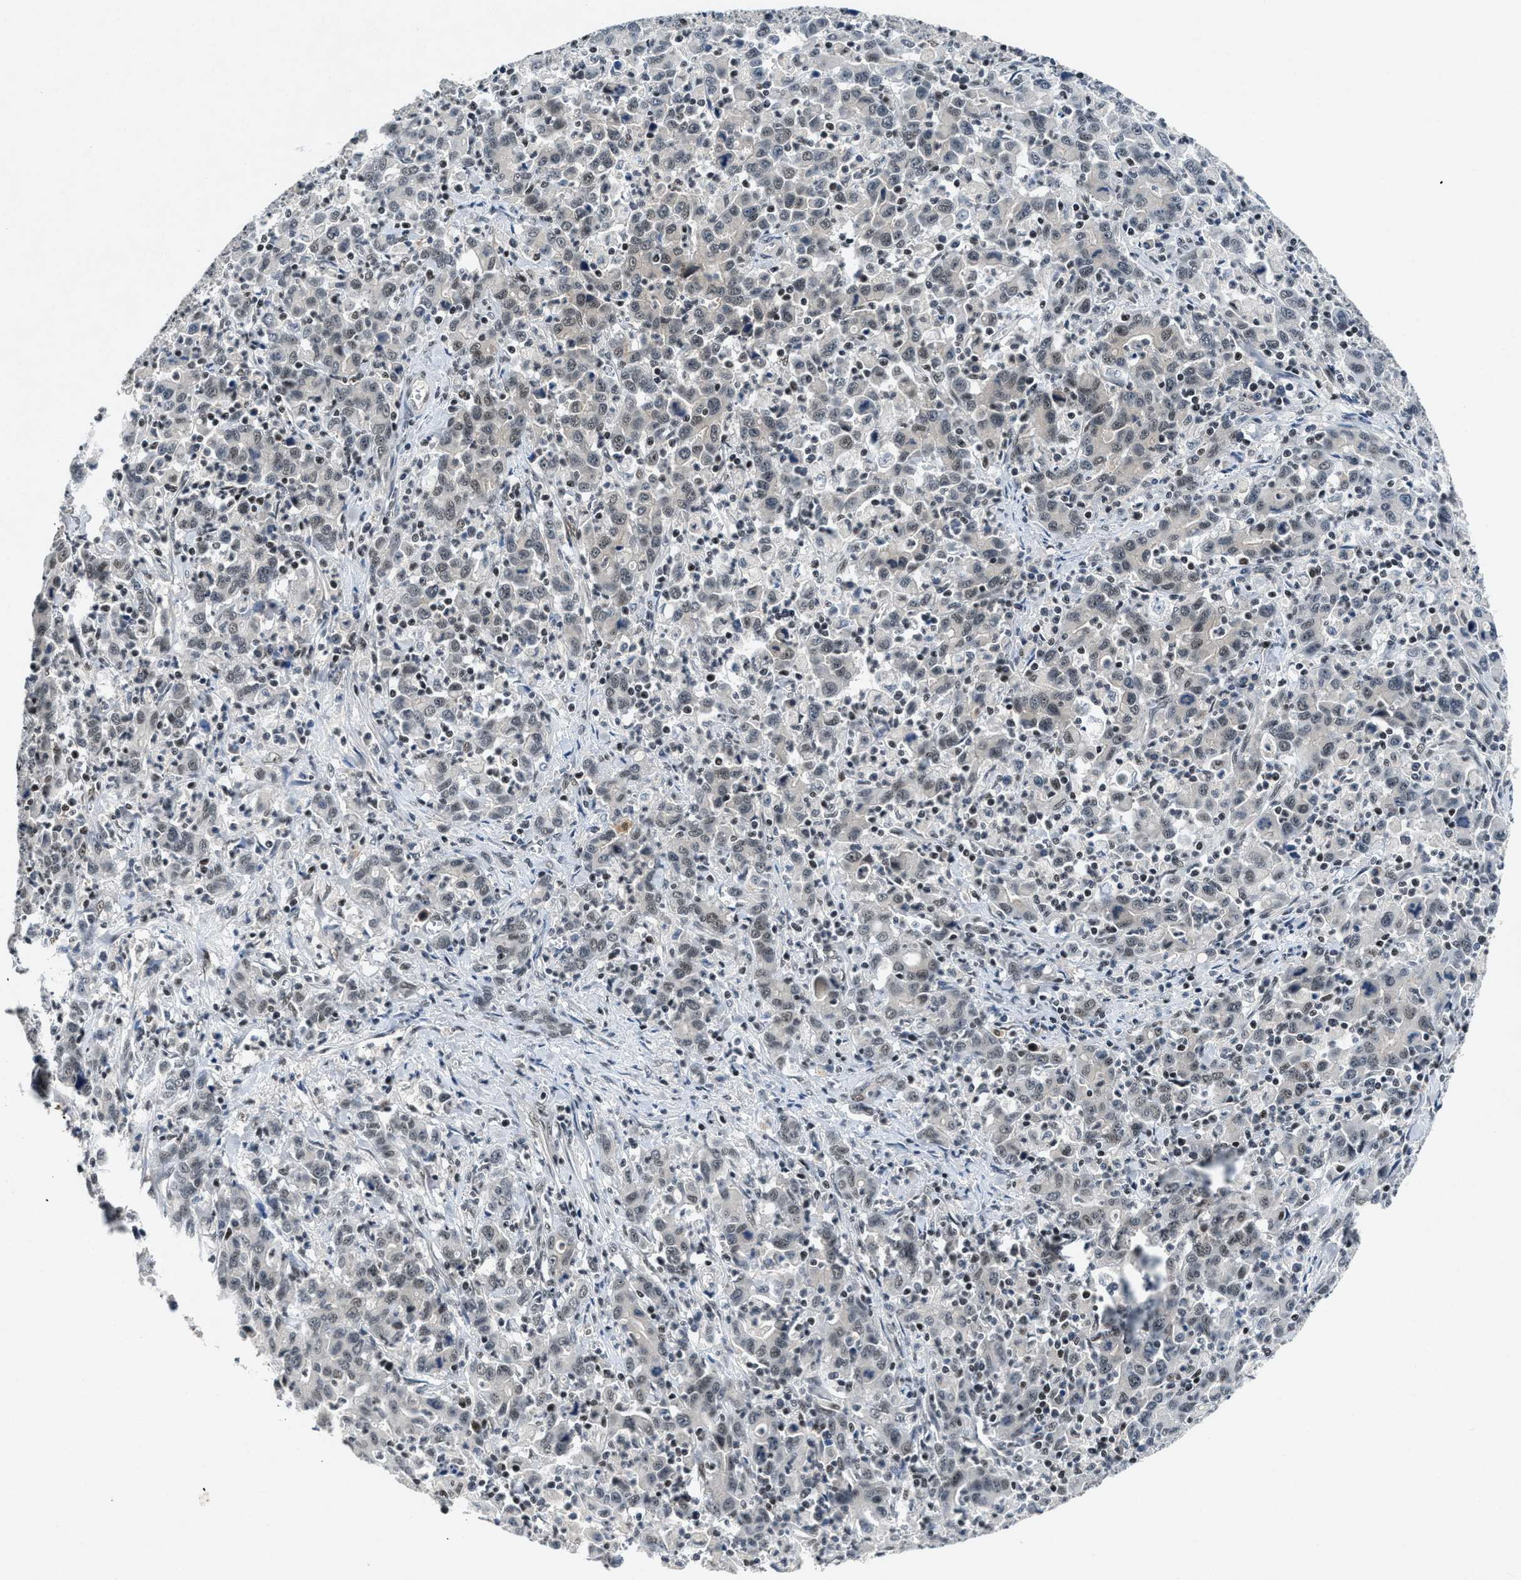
{"staining": {"intensity": "weak", "quantity": "25%-75%", "location": "nuclear"}, "tissue": "stomach cancer", "cell_type": "Tumor cells", "image_type": "cancer", "snomed": [{"axis": "morphology", "description": "Adenocarcinoma, NOS"}, {"axis": "topography", "description": "Stomach, upper"}], "caption": "Tumor cells display weak nuclear positivity in approximately 25%-75% of cells in stomach cancer.", "gene": "NCOA1", "patient": {"sex": "male", "age": 69}}